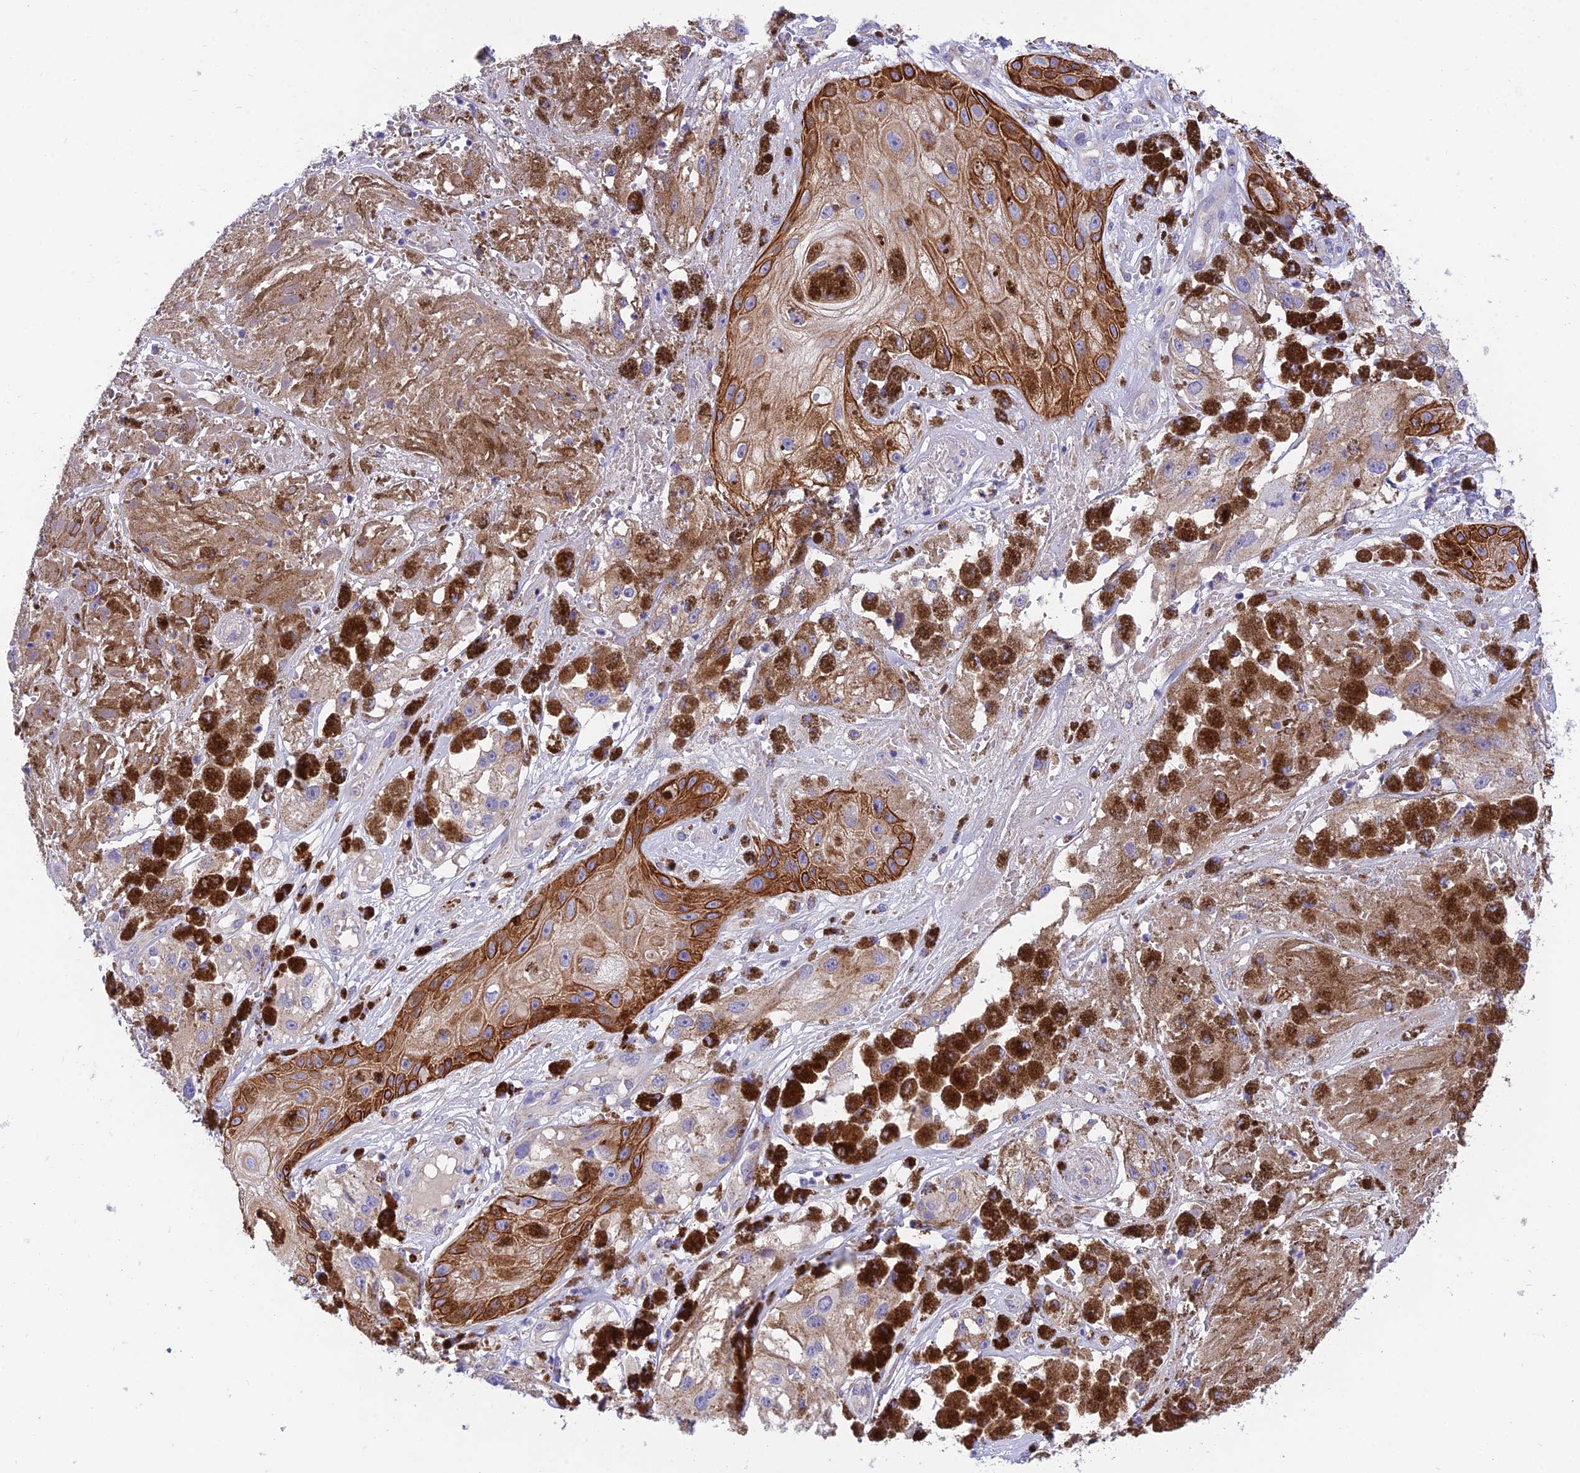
{"staining": {"intensity": "moderate", "quantity": "25%-75%", "location": "cytoplasmic/membranous"}, "tissue": "melanoma", "cell_type": "Tumor cells", "image_type": "cancer", "snomed": [{"axis": "morphology", "description": "Malignant melanoma, NOS"}, {"axis": "topography", "description": "Skin"}], "caption": "Human malignant melanoma stained with a brown dye shows moderate cytoplasmic/membranous positive positivity in approximately 25%-75% of tumor cells.", "gene": "CCDC157", "patient": {"sex": "male", "age": 88}}